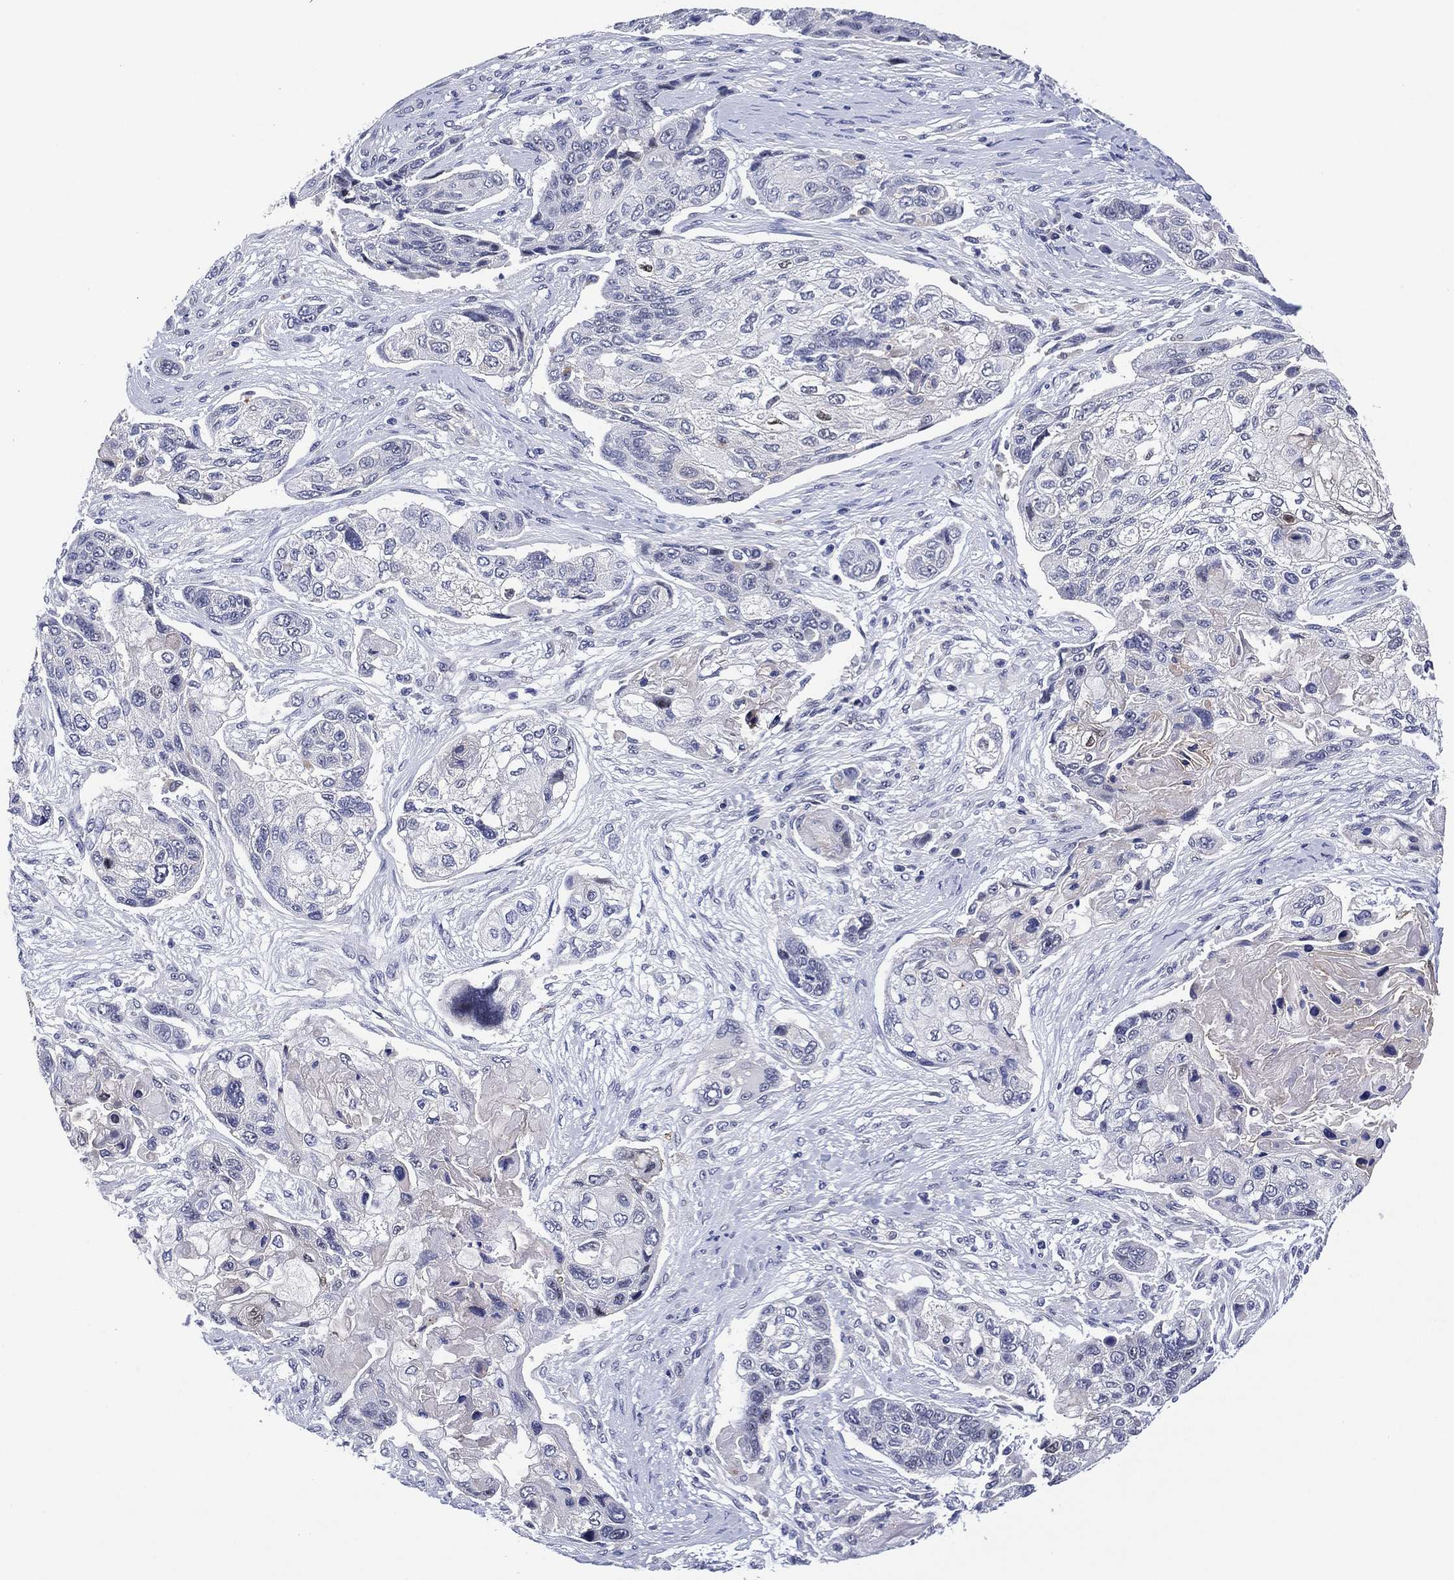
{"staining": {"intensity": "negative", "quantity": "none", "location": "none"}, "tissue": "lung cancer", "cell_type": "Tumor cells", "image_type": "cancer", "snomed": [{"axis": "morphology", "description": "Squamous cell carcinoma, NOS"}, {"axis": "topography", "description": "Lung"}], "caption": "Tumor cells are negative for protein expression in human lung cancer (squamous cell carcinoma).", "gene": "CLIP3", "patient": {"sex": "male", "age": 69}}